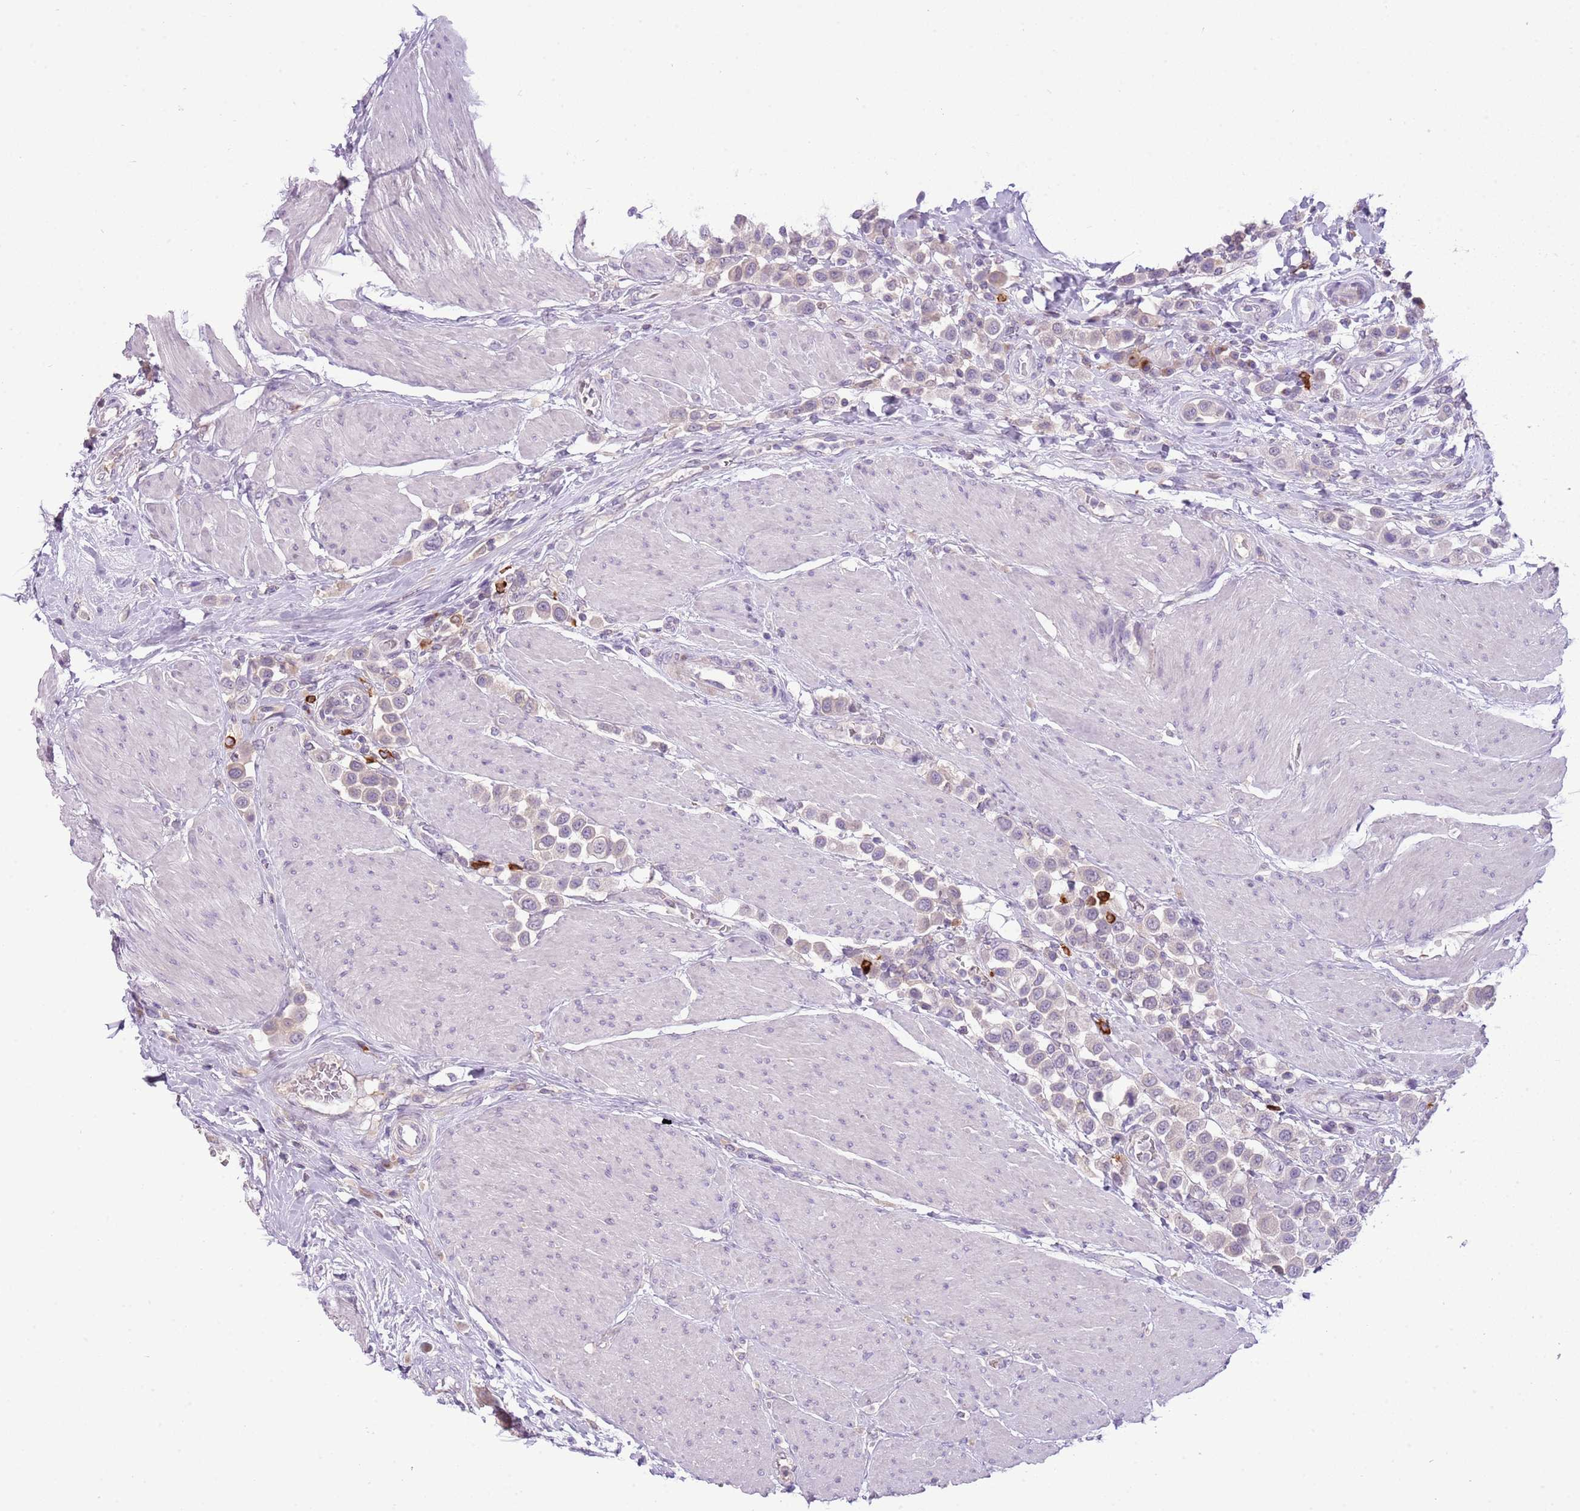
{"staining": {"intensity": "negative", "quantity": "none", "location": "none"}, "tissue": "urothelial cancer", "cell_type": "Tumor cells", "image_type": "cancer", "snomed": [{"axis": "morphology", "description": "Urothelial carcinoma, High grade"}, {"axis": "topography", "description": "Urinary bladder"}], "caption": "Human urothelial cancer stained for a protein using immunohistochemistry (IHC) displays no positivity in tumor cells.", "gene": "SCAMP5", "patient": {"sex": "male", "age": 50}}